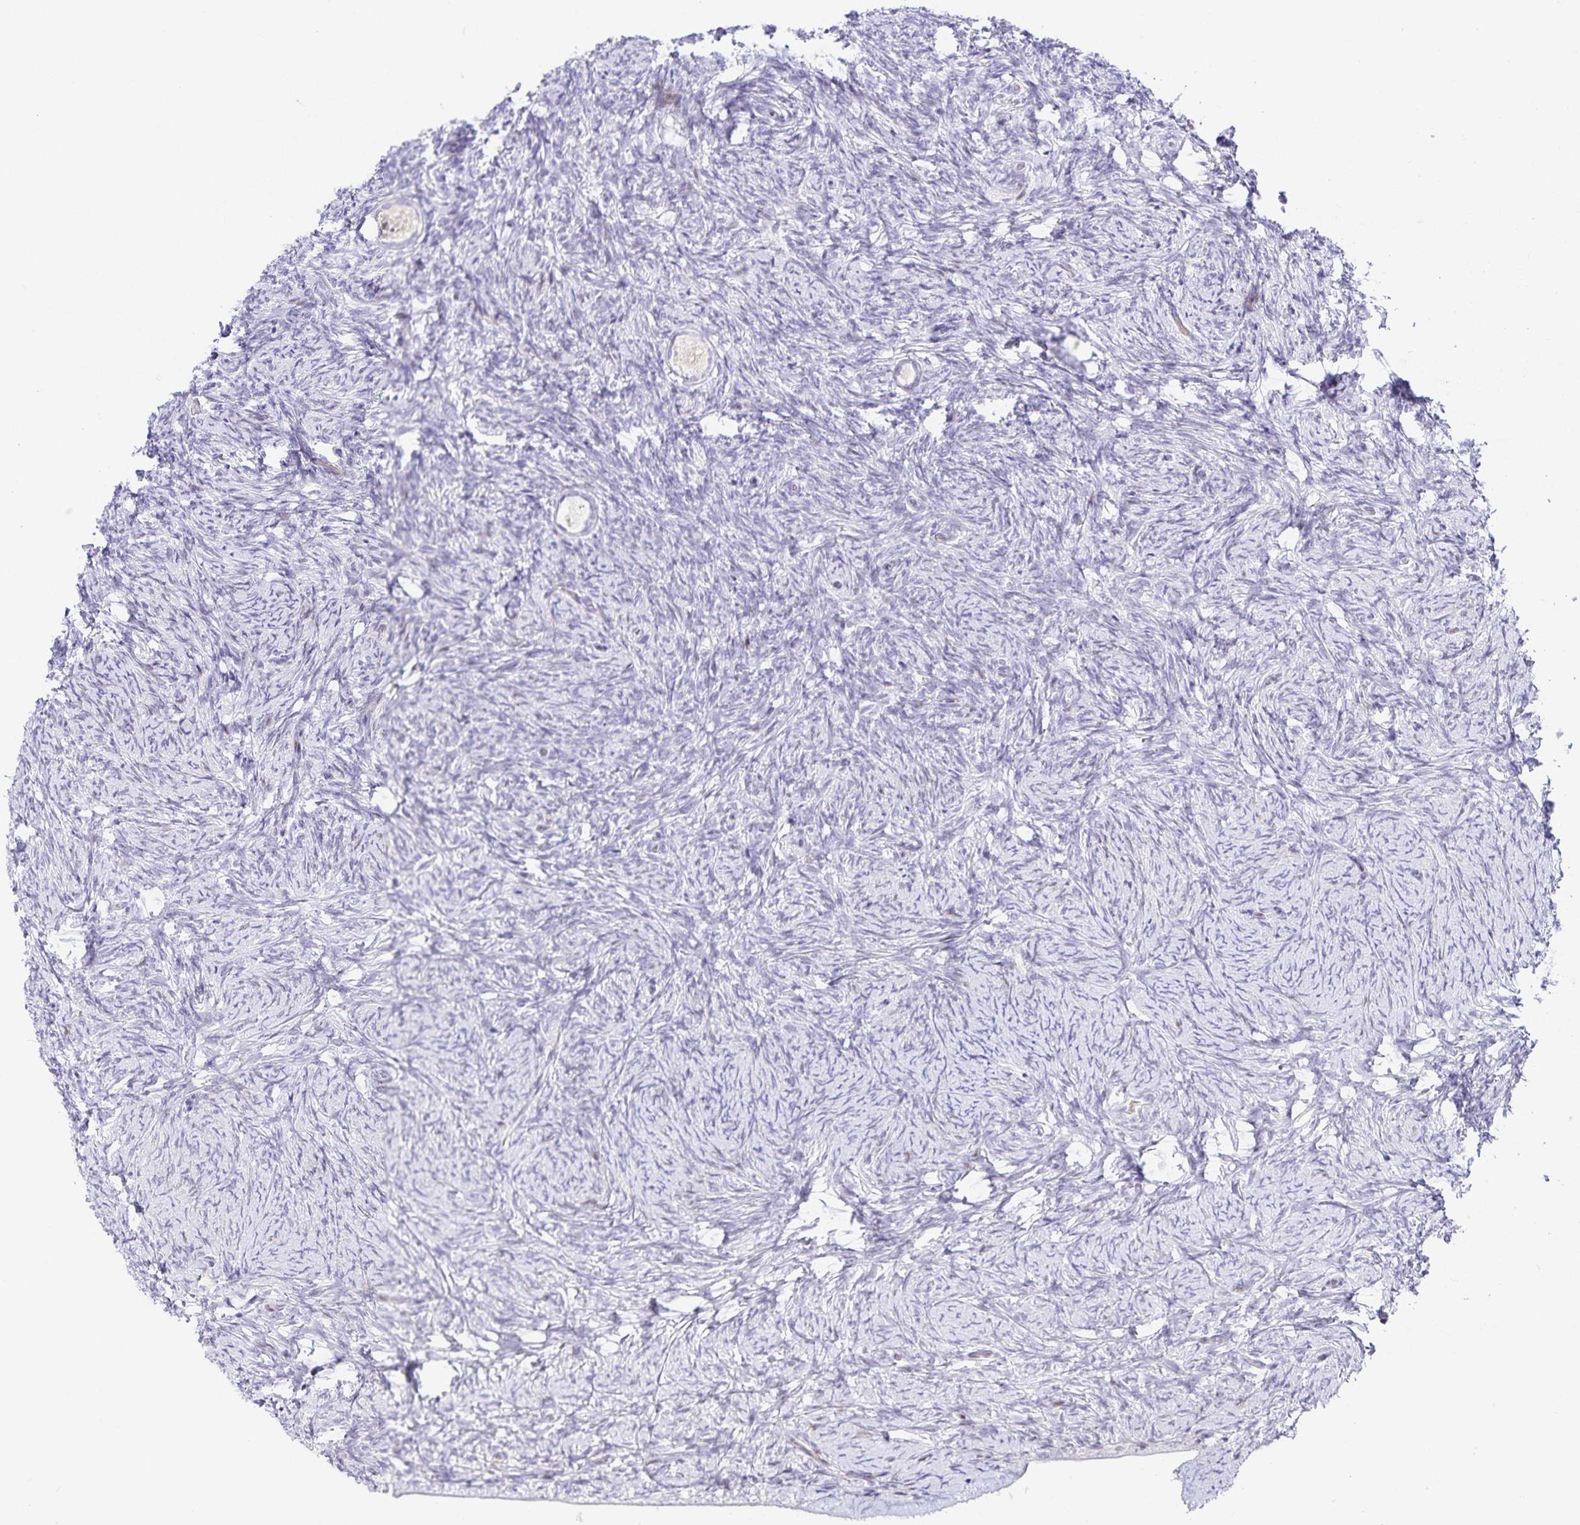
{"staining": {"intensity": "negative", "quantity": "none", "location": "none"}, "tissue": "ovary", "cell_type": "Follicle cells", "image_type": "normal", "snomed": [{"axis": "morphology", "description": "Normal tissue, NOS"}, {"axis": "topography", "description": "Ovary"}], "caption": "High power microscopy photomicrograph of an immunohistochemistry (IHC) photomicrograph of normal ovary, revealing no significant expression in follicle cells. Brightfield microscopy of immunohistochemistry stained with DAB (brown) and hematoxylin (blue), captured at high magnification.", "gene": "KBTBD13", "patient": {"sex": "female", "age": 34}}